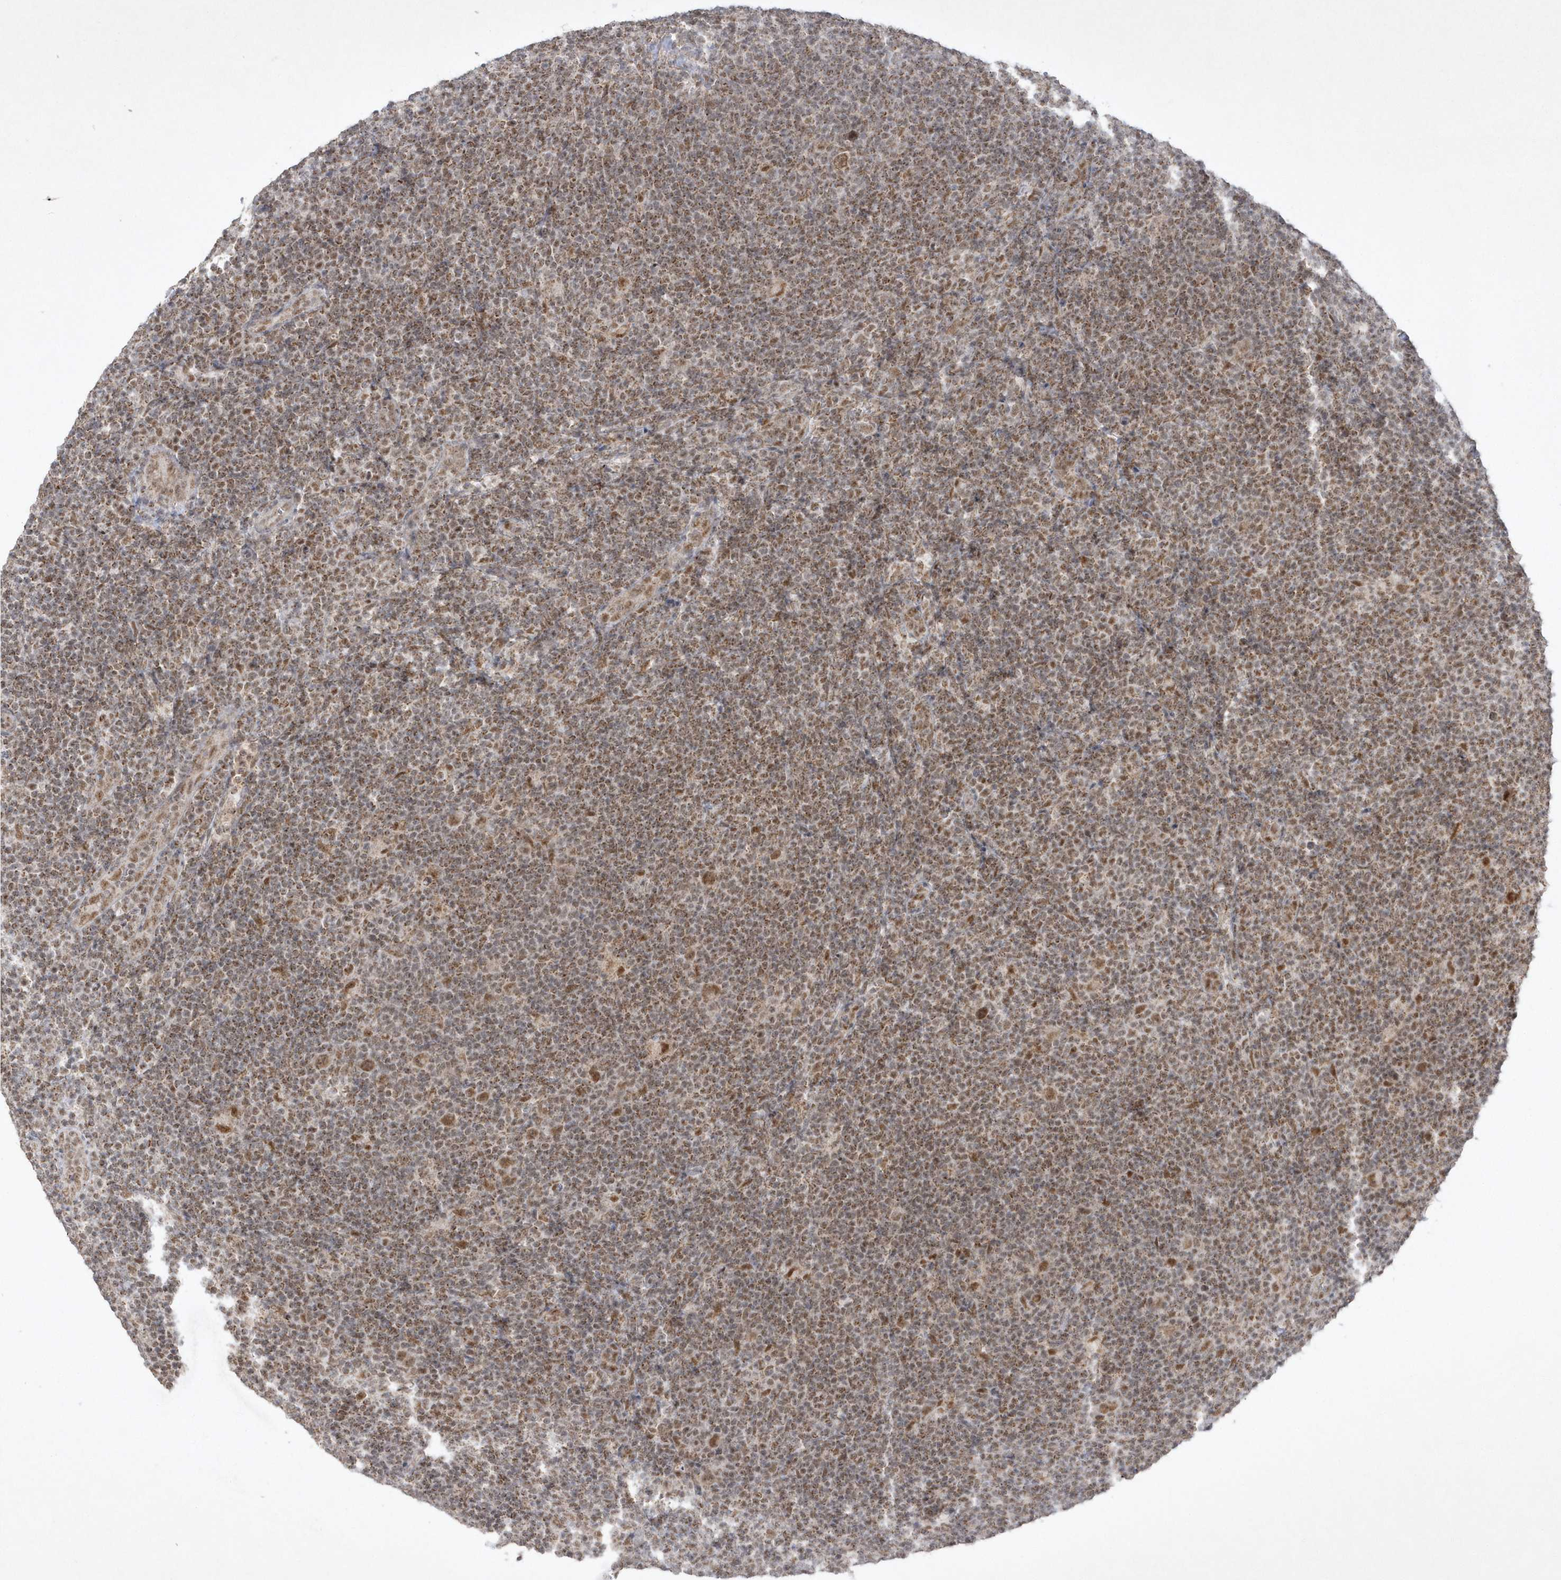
{"staining": {"intensity": "moderate", "quantity": ">75%", "location": "nuclear"}, "tissue": "lymphoma", "cell_type": "Tumor cells", "image_type": "cancer", "snomed": [{"axis": "morphology", "description": "Hodgkin's disease, NOS"}, {"axis": "topography", "description": "Lymph node"}], "caption": "A brown stain highlights moderate nuclear expression of a protein in Hodgkin's disease tumor cells. The staining is performed using DAB brown chromogen to label protein expression. The nuclei are counter-stained blue using hematoxylin.", "gene": "CPSF3", "patient": {"sex": "female", "age": 57}}